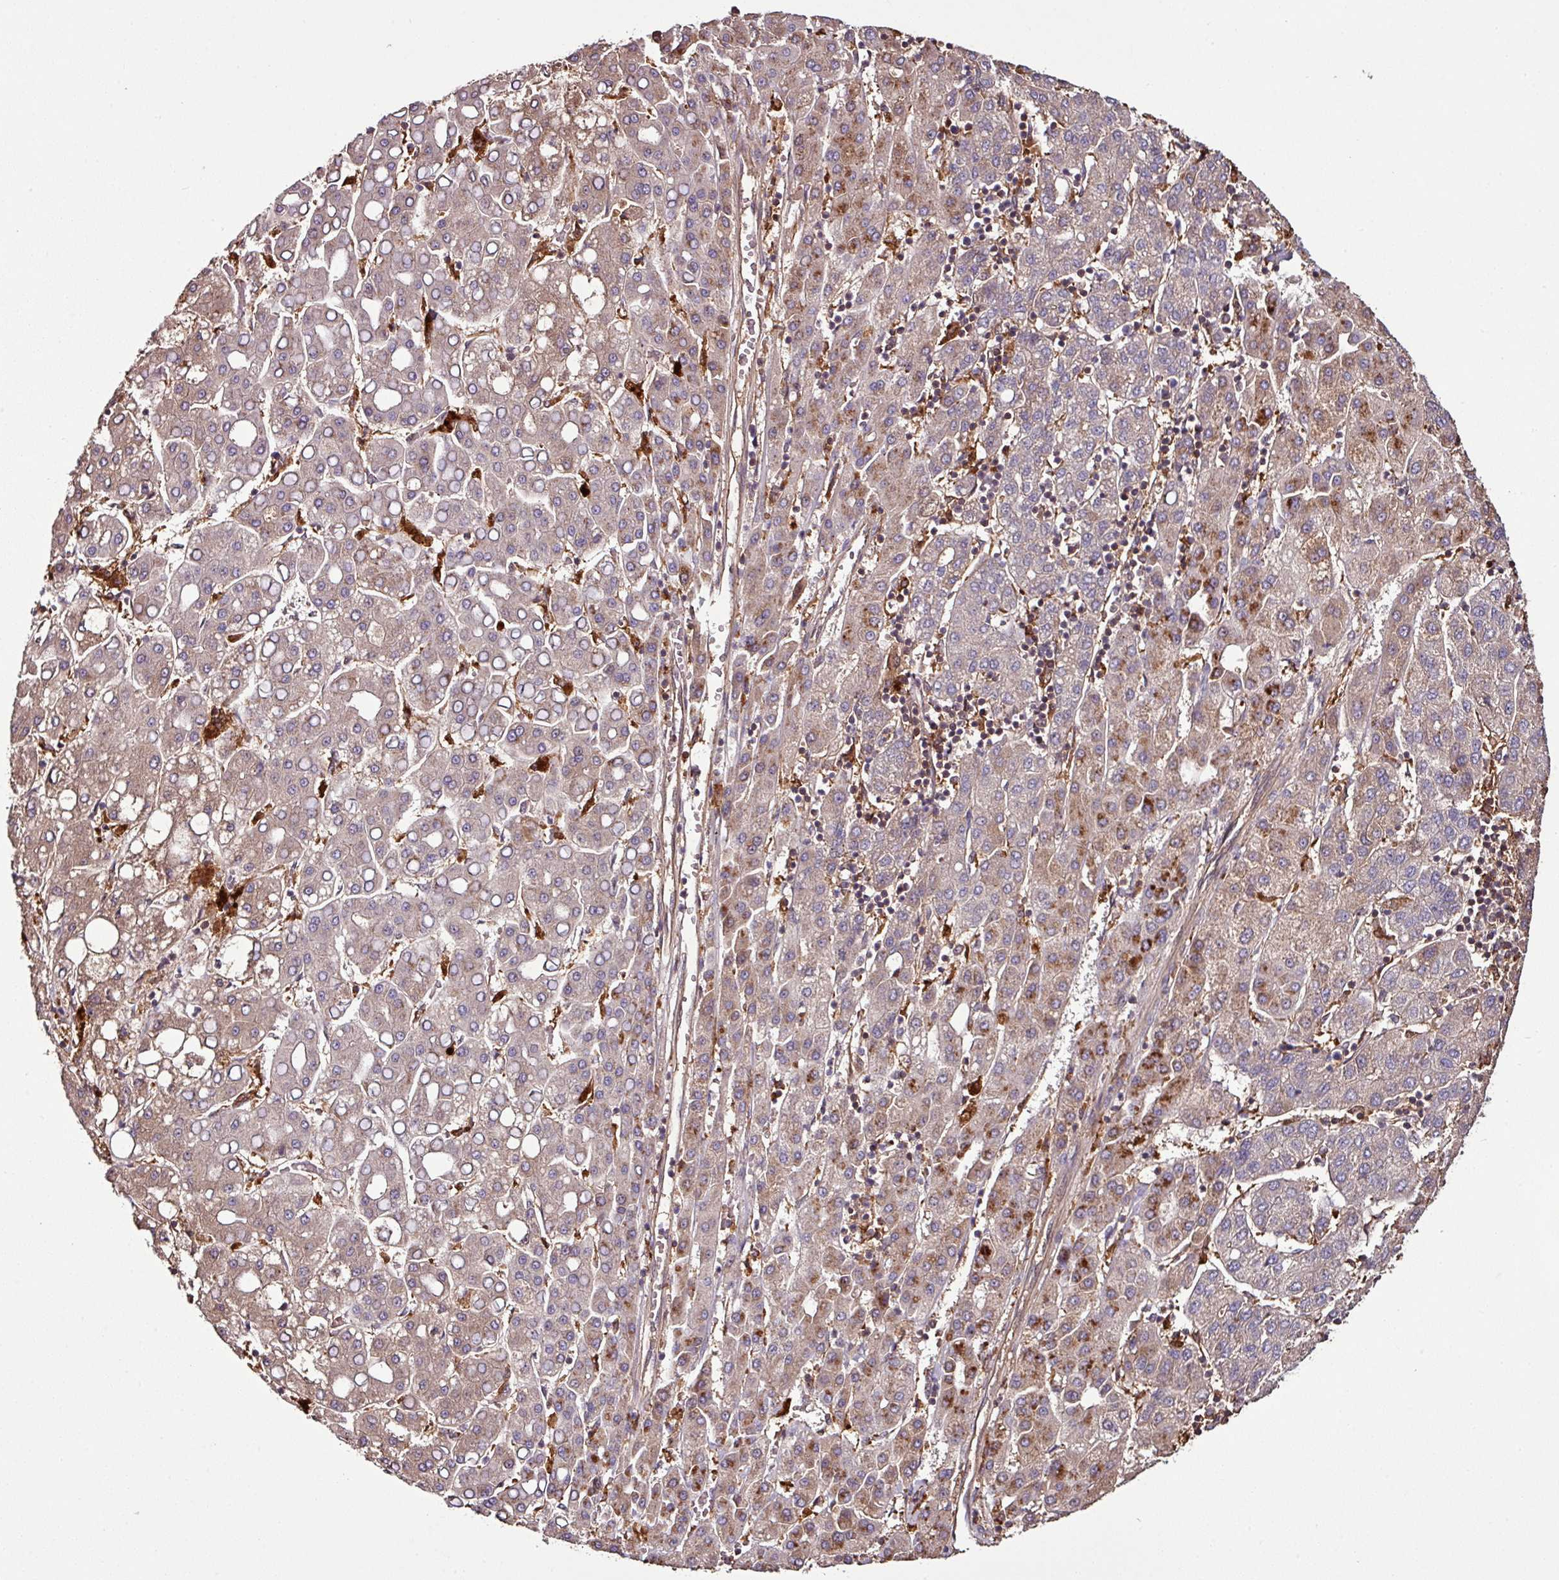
{"staining": {"intensity": "moderate", "quantity": "25%-75%", "location": "cytoplasmic/membranous"}, "tissue": "liver cancer", "cell_type": "Tumor cells", "image_type": "cancer", "snomed": [{"axis": "morphology", "description": "Carcinoma, Hepatocellular, NOS"}, {"axis": "topography", "description": "Liver"}], "caption": "Brown immunohistochemical staining in hepatocellular carcinoma (liver) reveals moderate cytoplasmic/membranous staining in approximately 25%-75% of tumor cells. The staining was performed using DAB (3,3'-diaminobenzidine), with brown indicating positive protein expression. Nuclei are stained blue with hematoxylin.", "gene": "GNPDA1", "patient": {"sex": "male", "age": 65}}